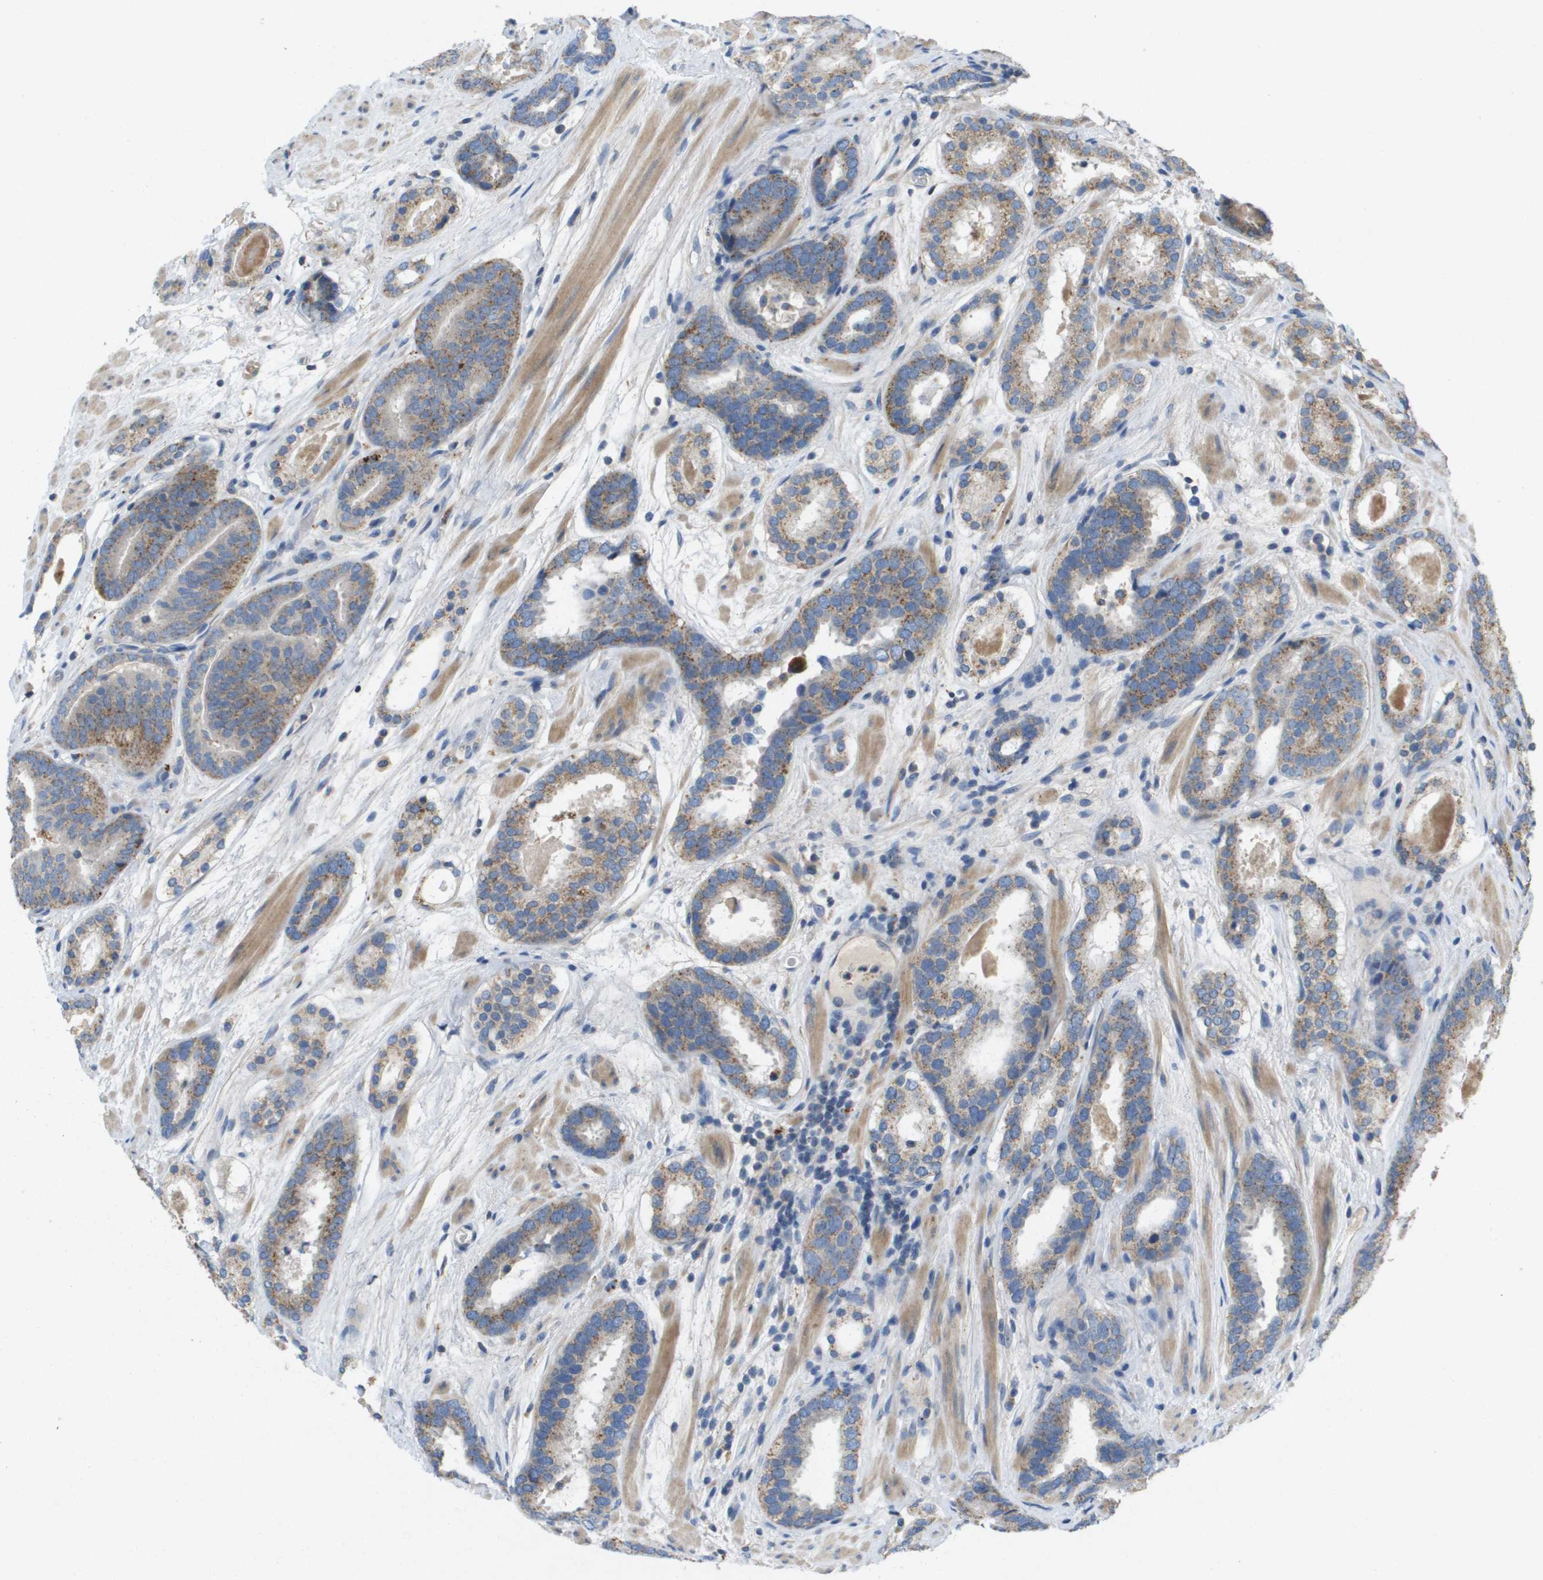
{"staining": {"intensity": "weak", "quantity": "25%-75%", "location": "cytoplasmic/membranous"}, "tissue": "prostate cancer", "cell_type": "Tumor cells", "image_type": "cancer", "snomed": [{"axis": "morphology", "description": "Adenocarcinoma, Low grade"}, {"axis": "topography", "description": "Prostate"}], "caption": "Prostate cancer (adenocarcinoma (low-grade)) was stained to show a protein in brown. There is low levels of weak cytoplasmic/membranous expression in about 25%-75% of tumor cells. The protein of interest is shown in brown color, while the nuclei are stained blue.", "gene": "B3GNT5", "patient": {"sex": "male", "age": 69}}